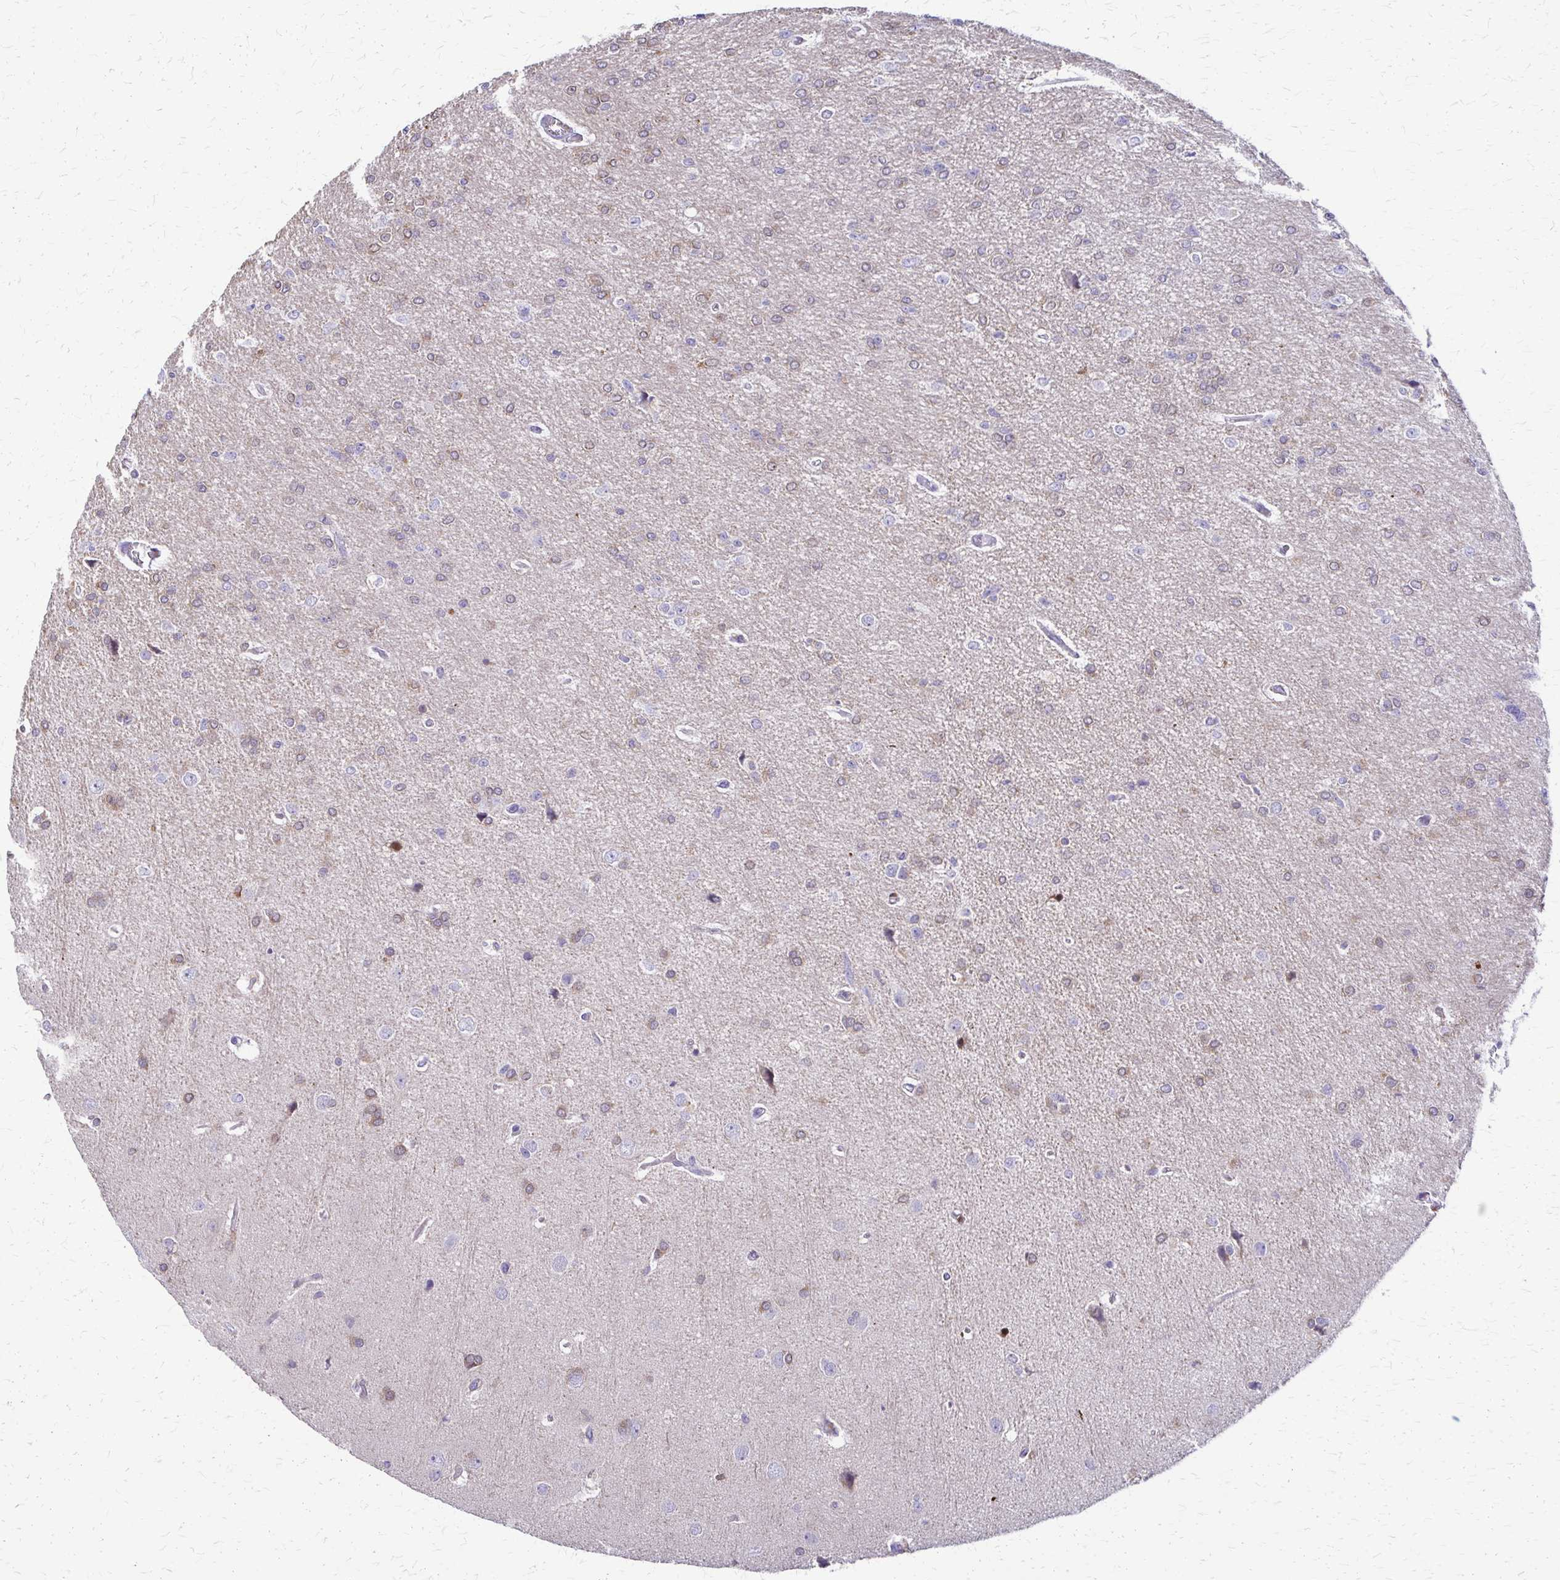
{"staining": {"intensity": "weak", "quantity": "<25%", "location": "cytoplasmic/membranous"}, "tissue": "glioma", "cell_type": "Tumor cells", "image_type": "cancer", "snomed": [{"axis": "morphology", "description": "Glioma, malignant, Low grade"}, {"axis": "topography", "description": "Brain"}], "caption": "Tumor cells show no significant protein expression in glioma. Brightfield microscopy of immunohistochemistry (IHC) stained with DAB (brown) and hematoxylin (blue), captured at high magnification.", "gene": "SAMD13", "patient": {"sex": "male", "age": 26}}